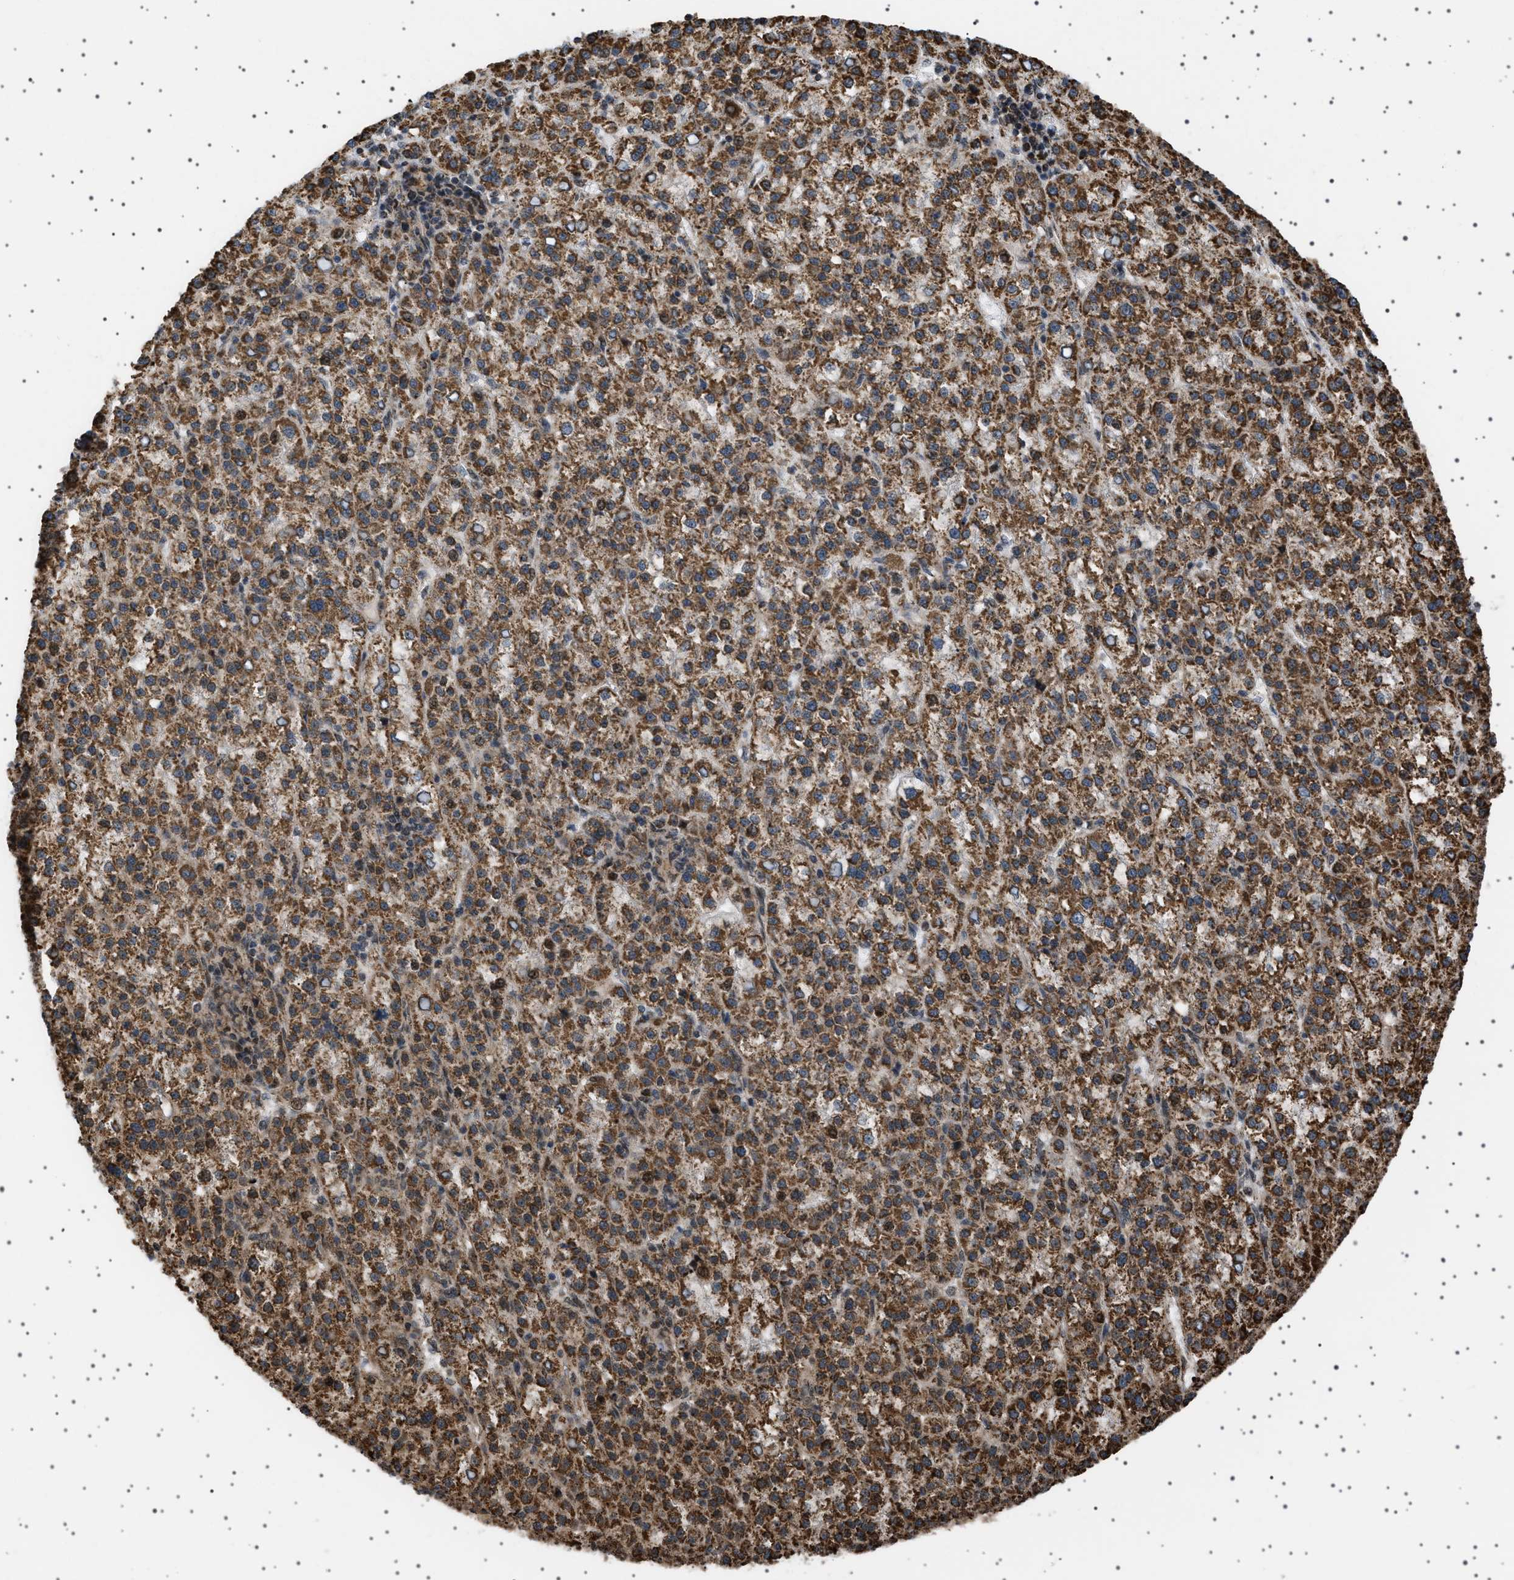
{"staining": {"intensity": "strong", "quantity": ">75%", "location": "cytoplasmic/membranous"}, "tissue": "liver cancer", "cell_type": "Tumor cells", "image_type": "cancer", "snomed": [{"axis": "morphology", "description": "Carcinoma, Hepatocellular, NOS"}, {"axis": "topography", "description": "Liver"}], "caption": "A histopathology image showing strong cytoplasmic/membranous expression in about >75% of tumor cells in liver cancer, as visualized by brown immunohistochemical staining.", "gene": "MELK", "patient": {"sex": "female", "age": 58}}